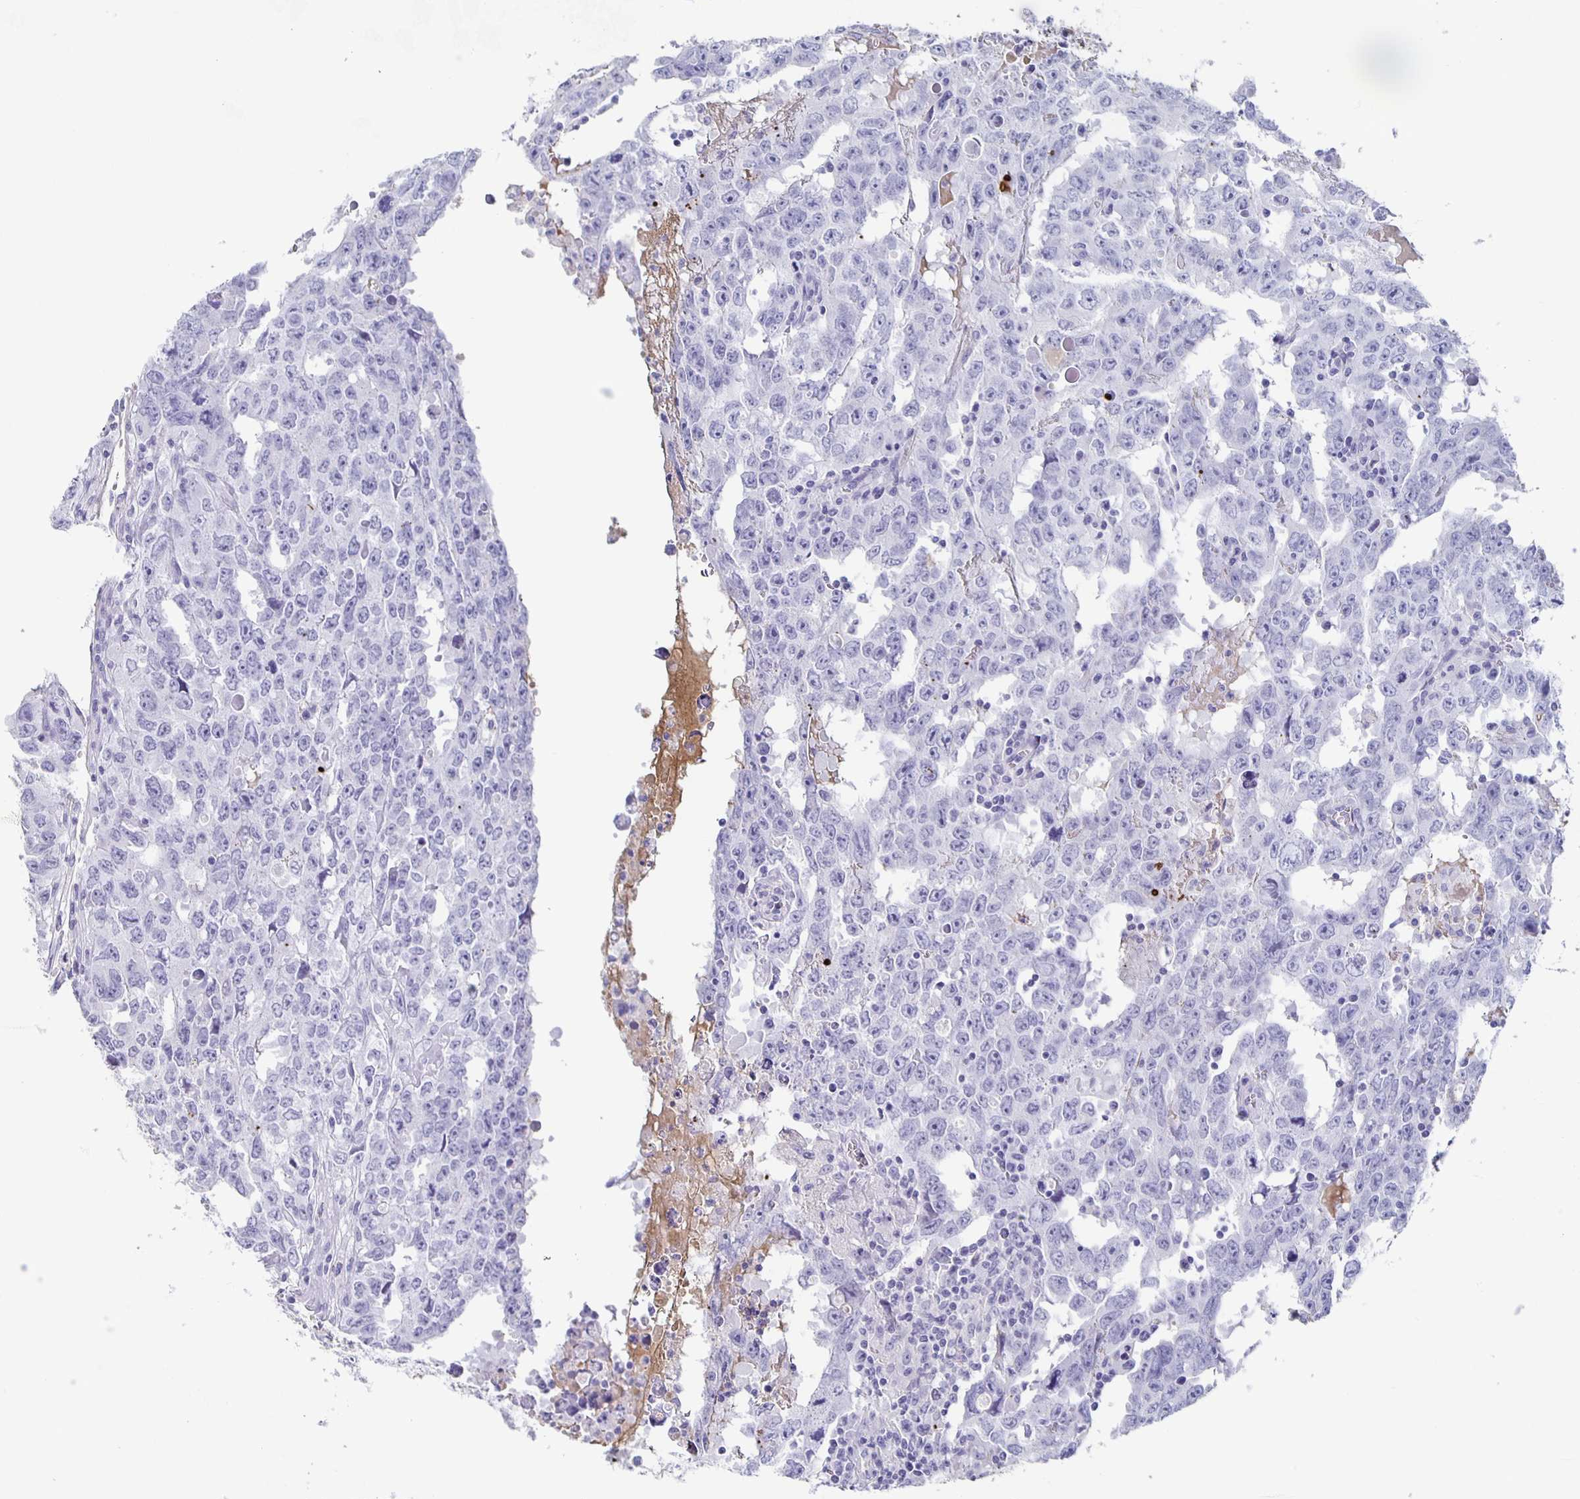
{"staining": {"intensity": "negative", "quantity": "none", "location": "none"}, "tissue": "testis cancer", "cell_type": "Tumor cells", "image_type": "cancer", "snomed": [{"axis": "morphology", "description": "Carcinoma, Embryonal, NOS"}, {"axis": "topography", "description": "Testis"}], "caption": "Immunohistochemical staining of human embryonal carcinoma (testis) demonstrates no significant staining in tumor cells.", "gene": "FGA", "patient": {"sex": "male", "age": 22}}